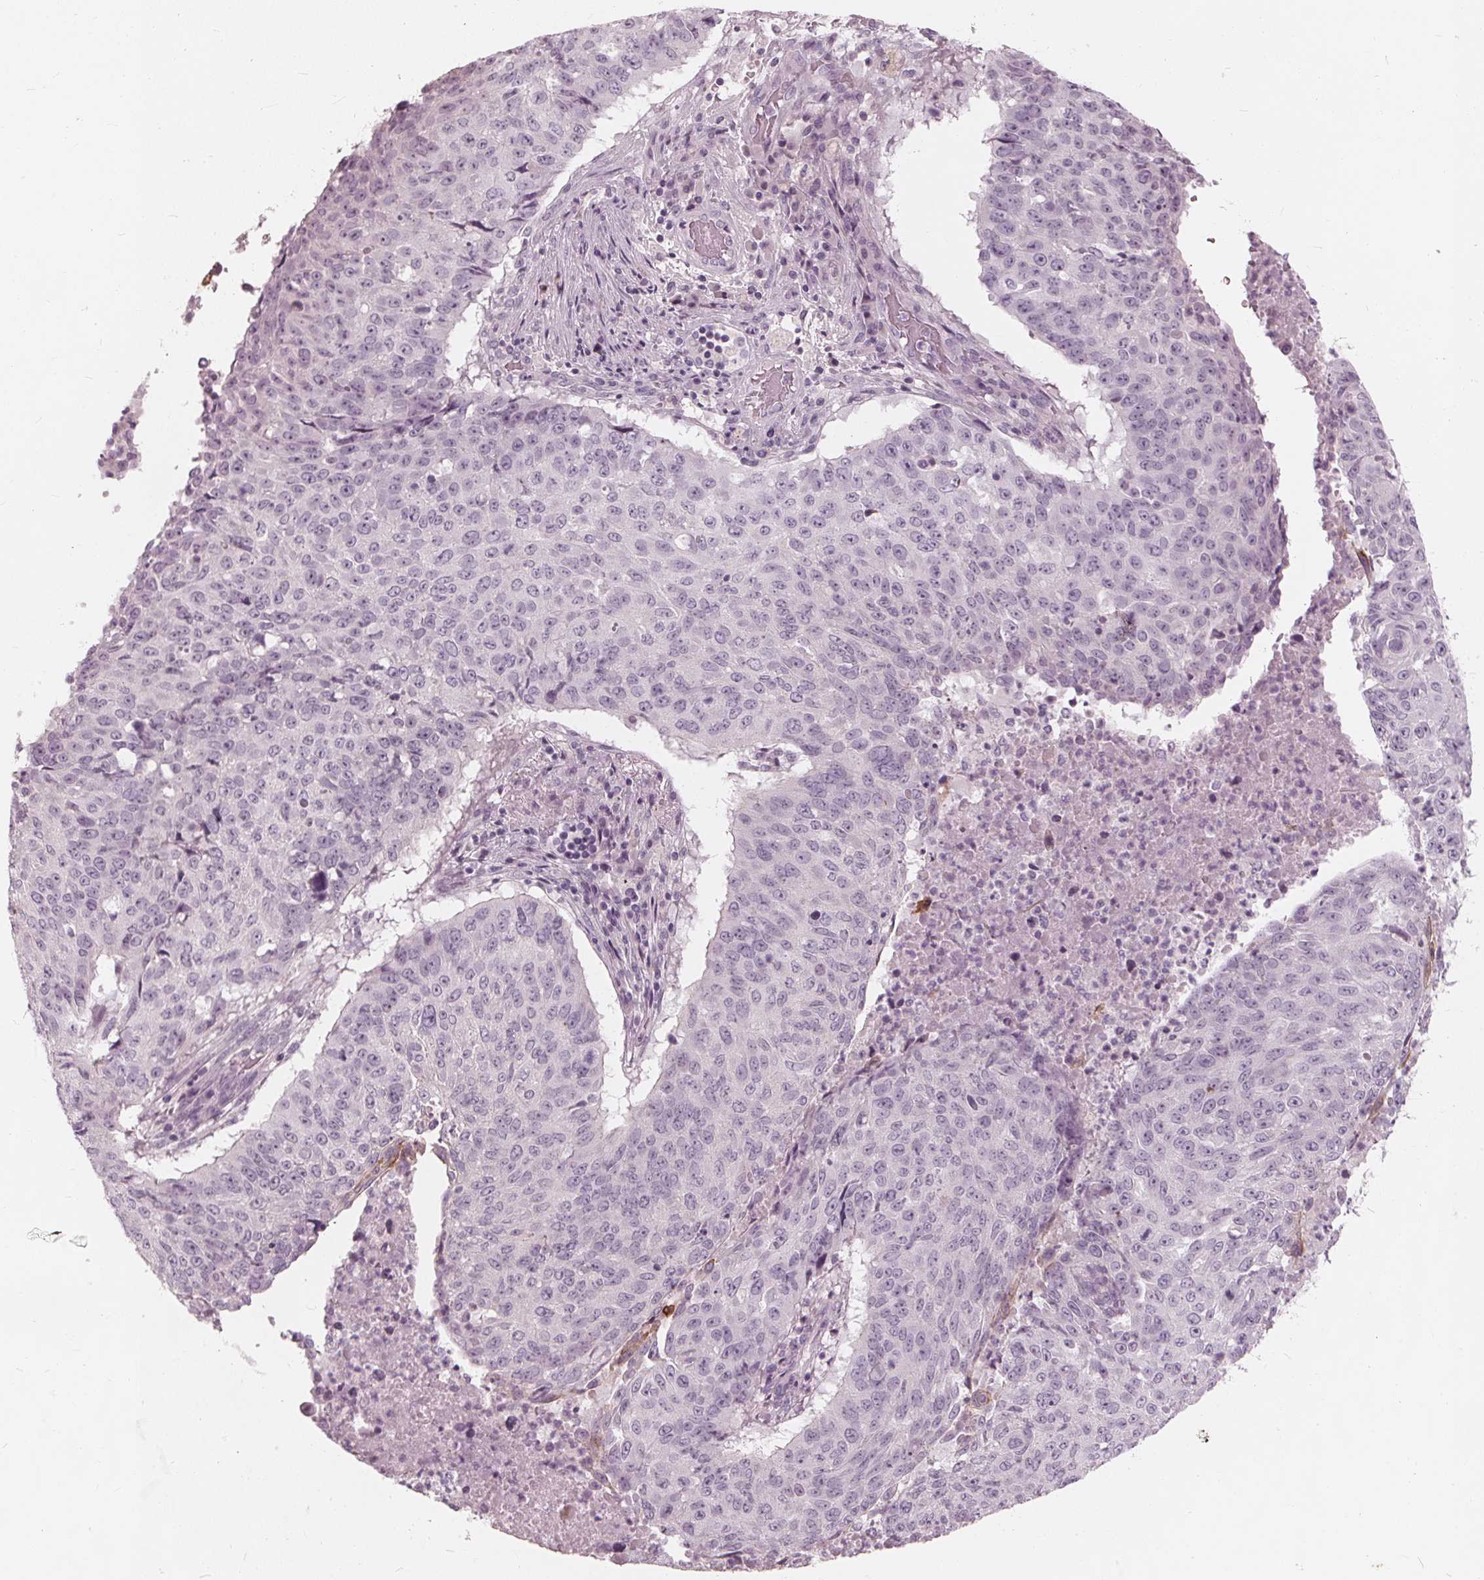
{"staining": {"intensity": "negative", "quantity": "none", "location": "none"}, "tissue": "lung cancer", "cell_type": "Tumor cells", "image_type": "cancer", "snomed": [{"axis": "morphology", "description": "Normal tissue, NOS"}, {"axis": "morphology", "description": "Squamous cell carcinoma, NOS"}, {"axis": "topography", "description": "Bronchus"}, {"axis": "topography", "description": "Lung"}], "caption": "The immunohistochemistry image has no significant staining in tumor cells of squamous cell carcinoma (lung) tissue.", "gene": "SAT2", "patient": {"sex": "male", "age": 64}}